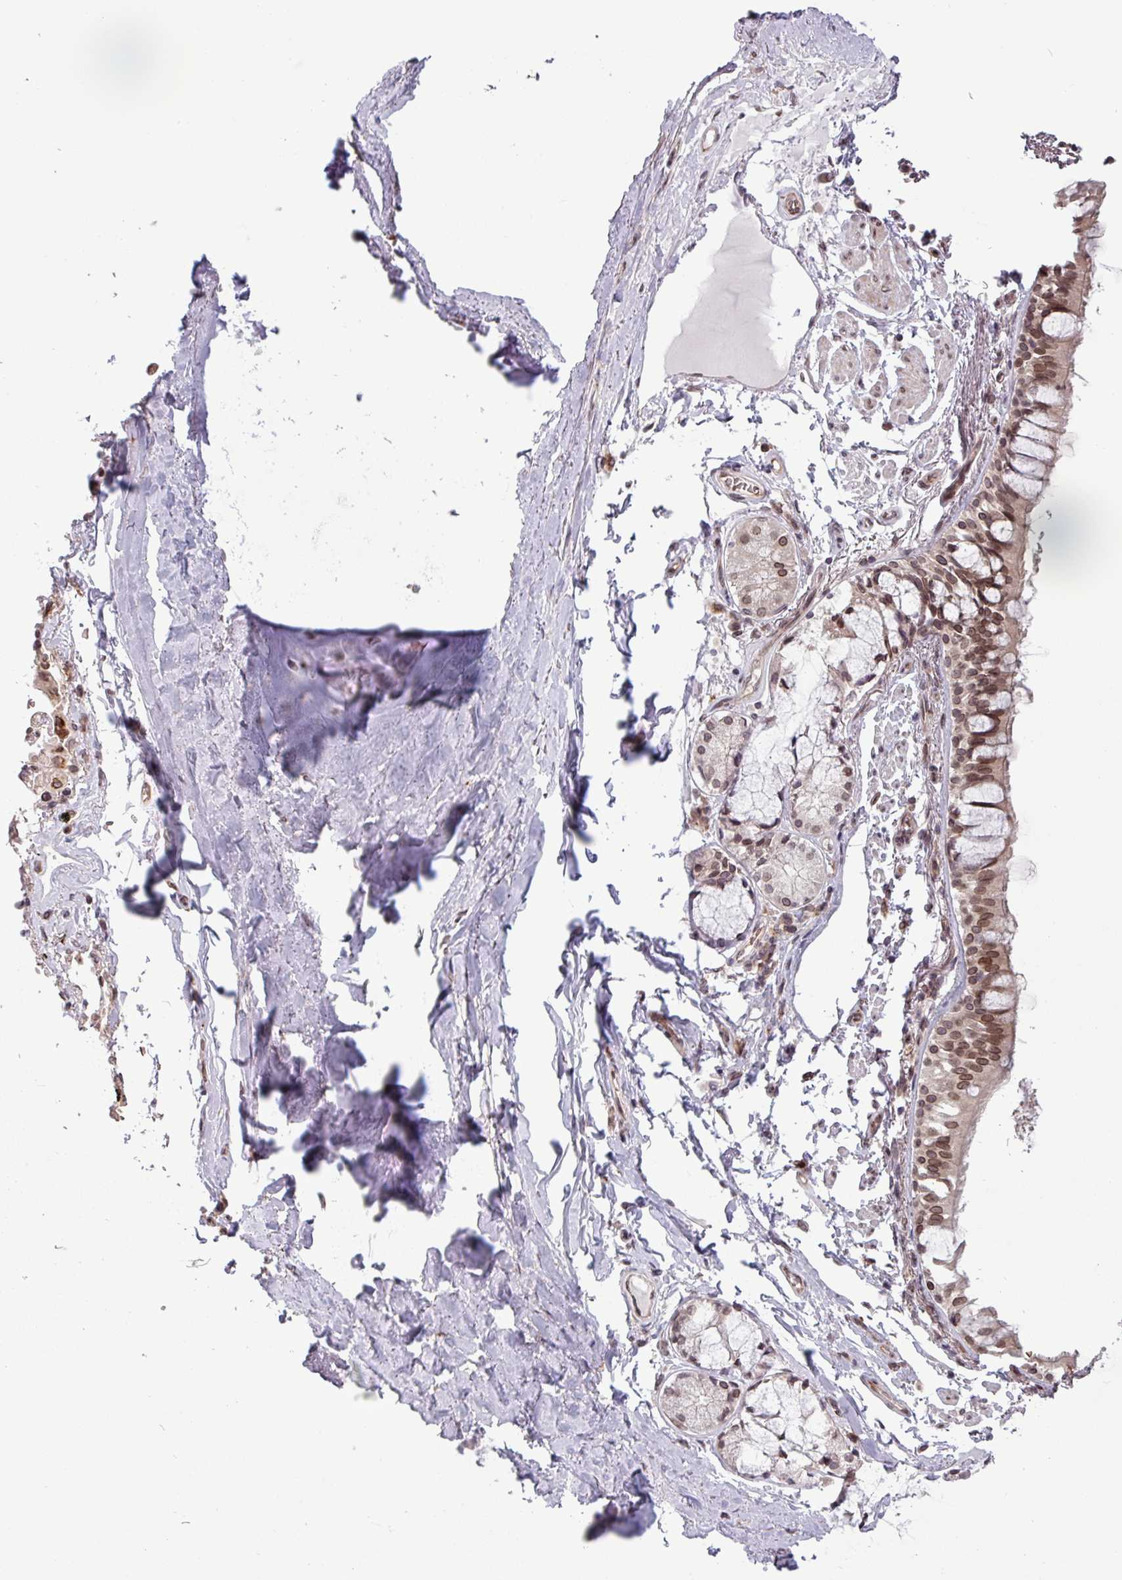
{"staining": {"intensity": "moderate", "quantity": ">75%", "location": "cytoplasmic/membranous,nuclear"}, "tissue": "bronchus", "cell_type": "Respiratory epithelial cells", "image_type": "normal", "snomed": [{"axis": "morphology", "description": "Normal tissue, NOS"}, {"axis": "topography", "description": "Bronchus"}], "caption": "A high-resolution photomicrograph shows immunohistochemistry staining of benign bronchus, which exhibits moderate cytoplasmic/membranous,nuclear positivity in about >75% of respiratory epithelial cells. Immunohistochemistry stains the protein of interest in brown and the nuclei are stained blue.", "gene": "RBM4B", "patient": {"sex": "male", "age": 70}}